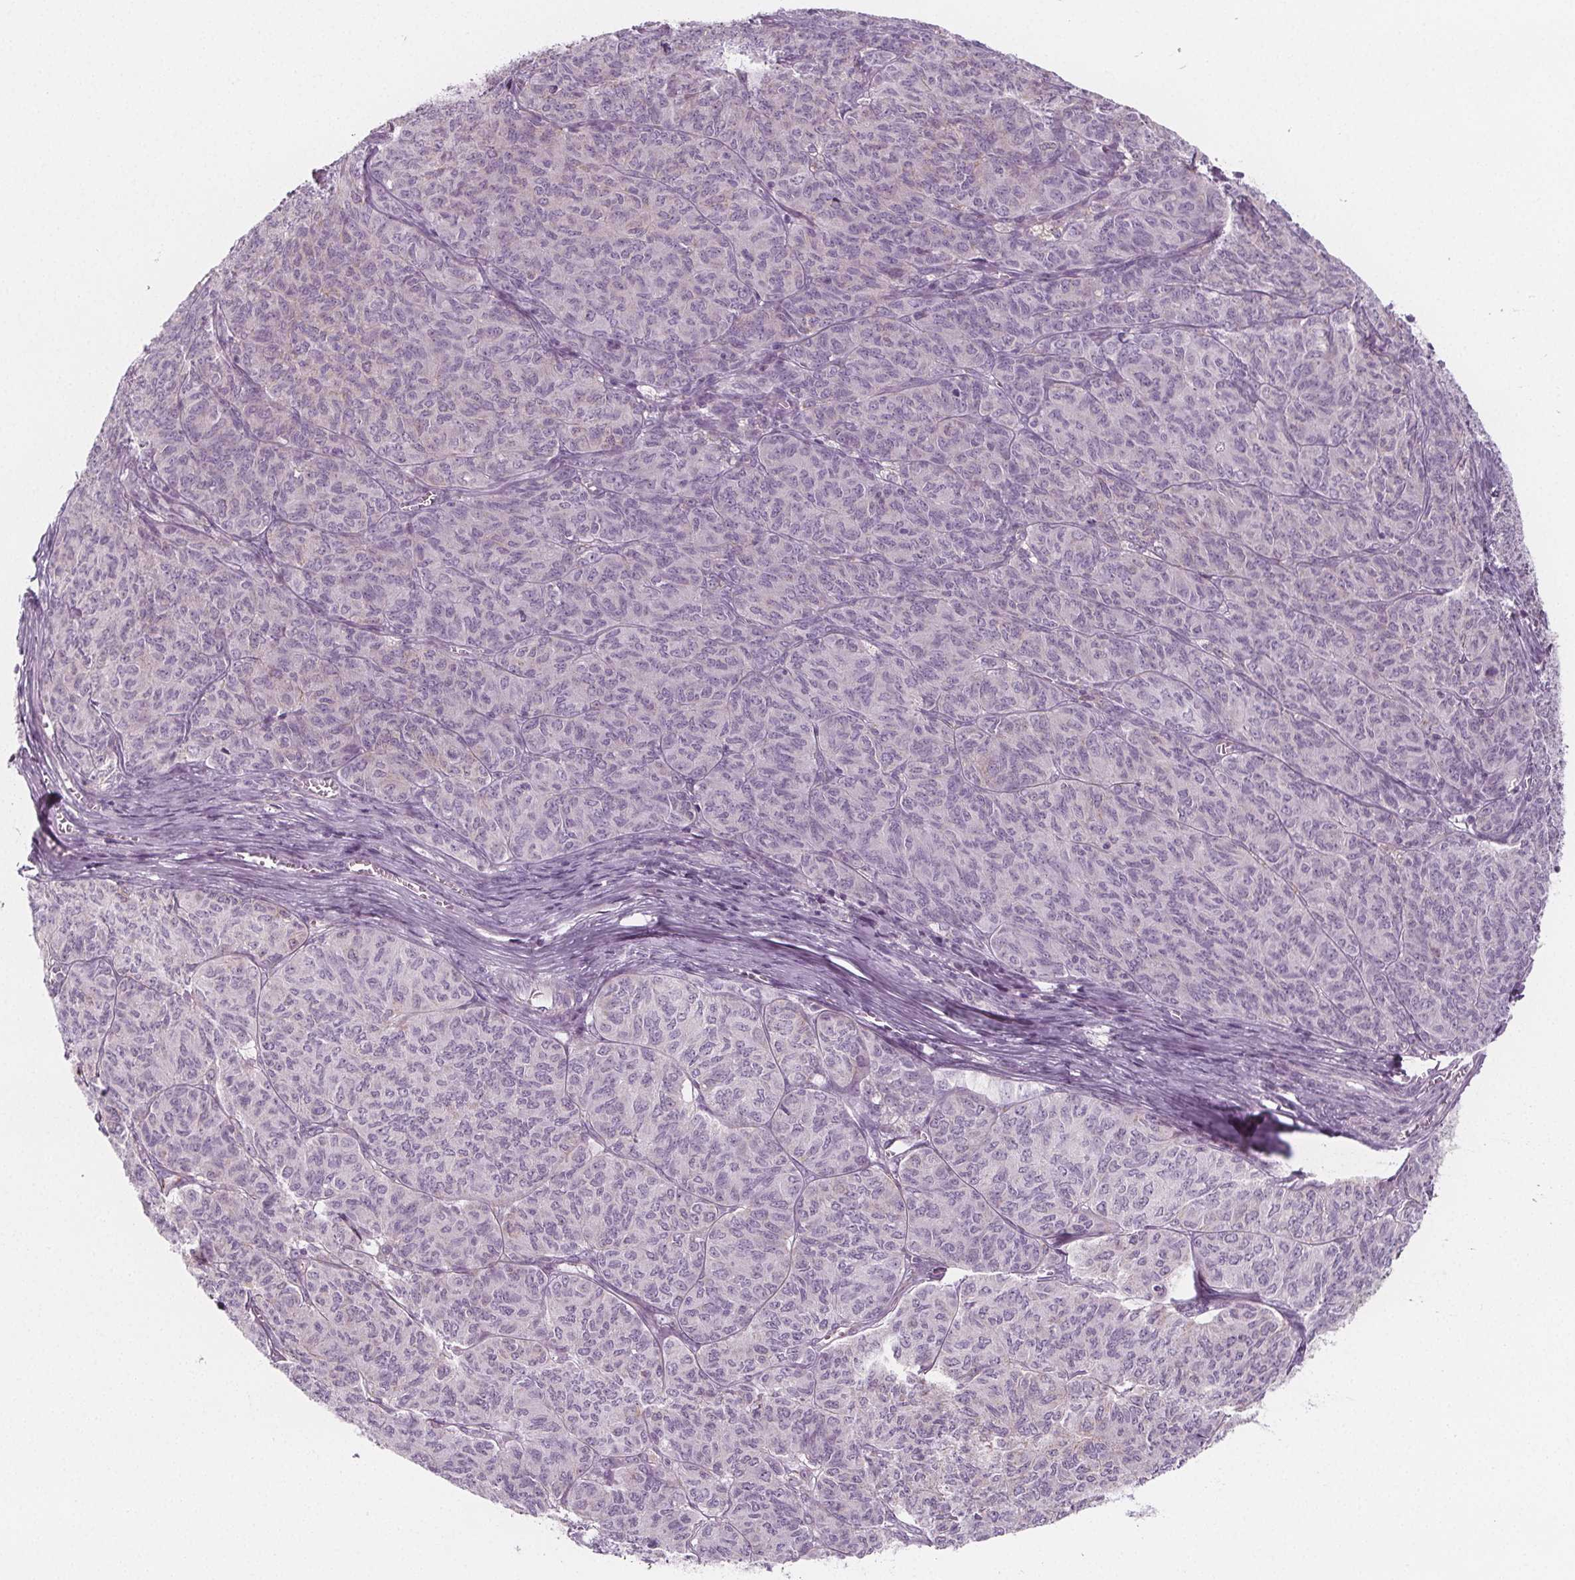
{"staining": {"intensity": "negative", "quantity": "none", "location": "none"}, "tissue": "ovarian cancer", "cell_type": "Tumor cells", "image_type": "cancer", "snomed": [{"axis": "morphology", "description": "Carcinoma, endometroid"}, {"axis": "topography", "description": "Ovary"}], "caption": "Immunohistochemistry (IHC) photomicrograph of neoplastic tissue: human ovarian cancer stained with DAB (3,3'-diaminobenzidine) displays no significant protein positivity in tumor cells. (DAB (3,3'-diaminobenzidine) IHC with hematoxylin counter stain).", "gene": "IL17C", "patient": {"sex": "female", "age": 80}}